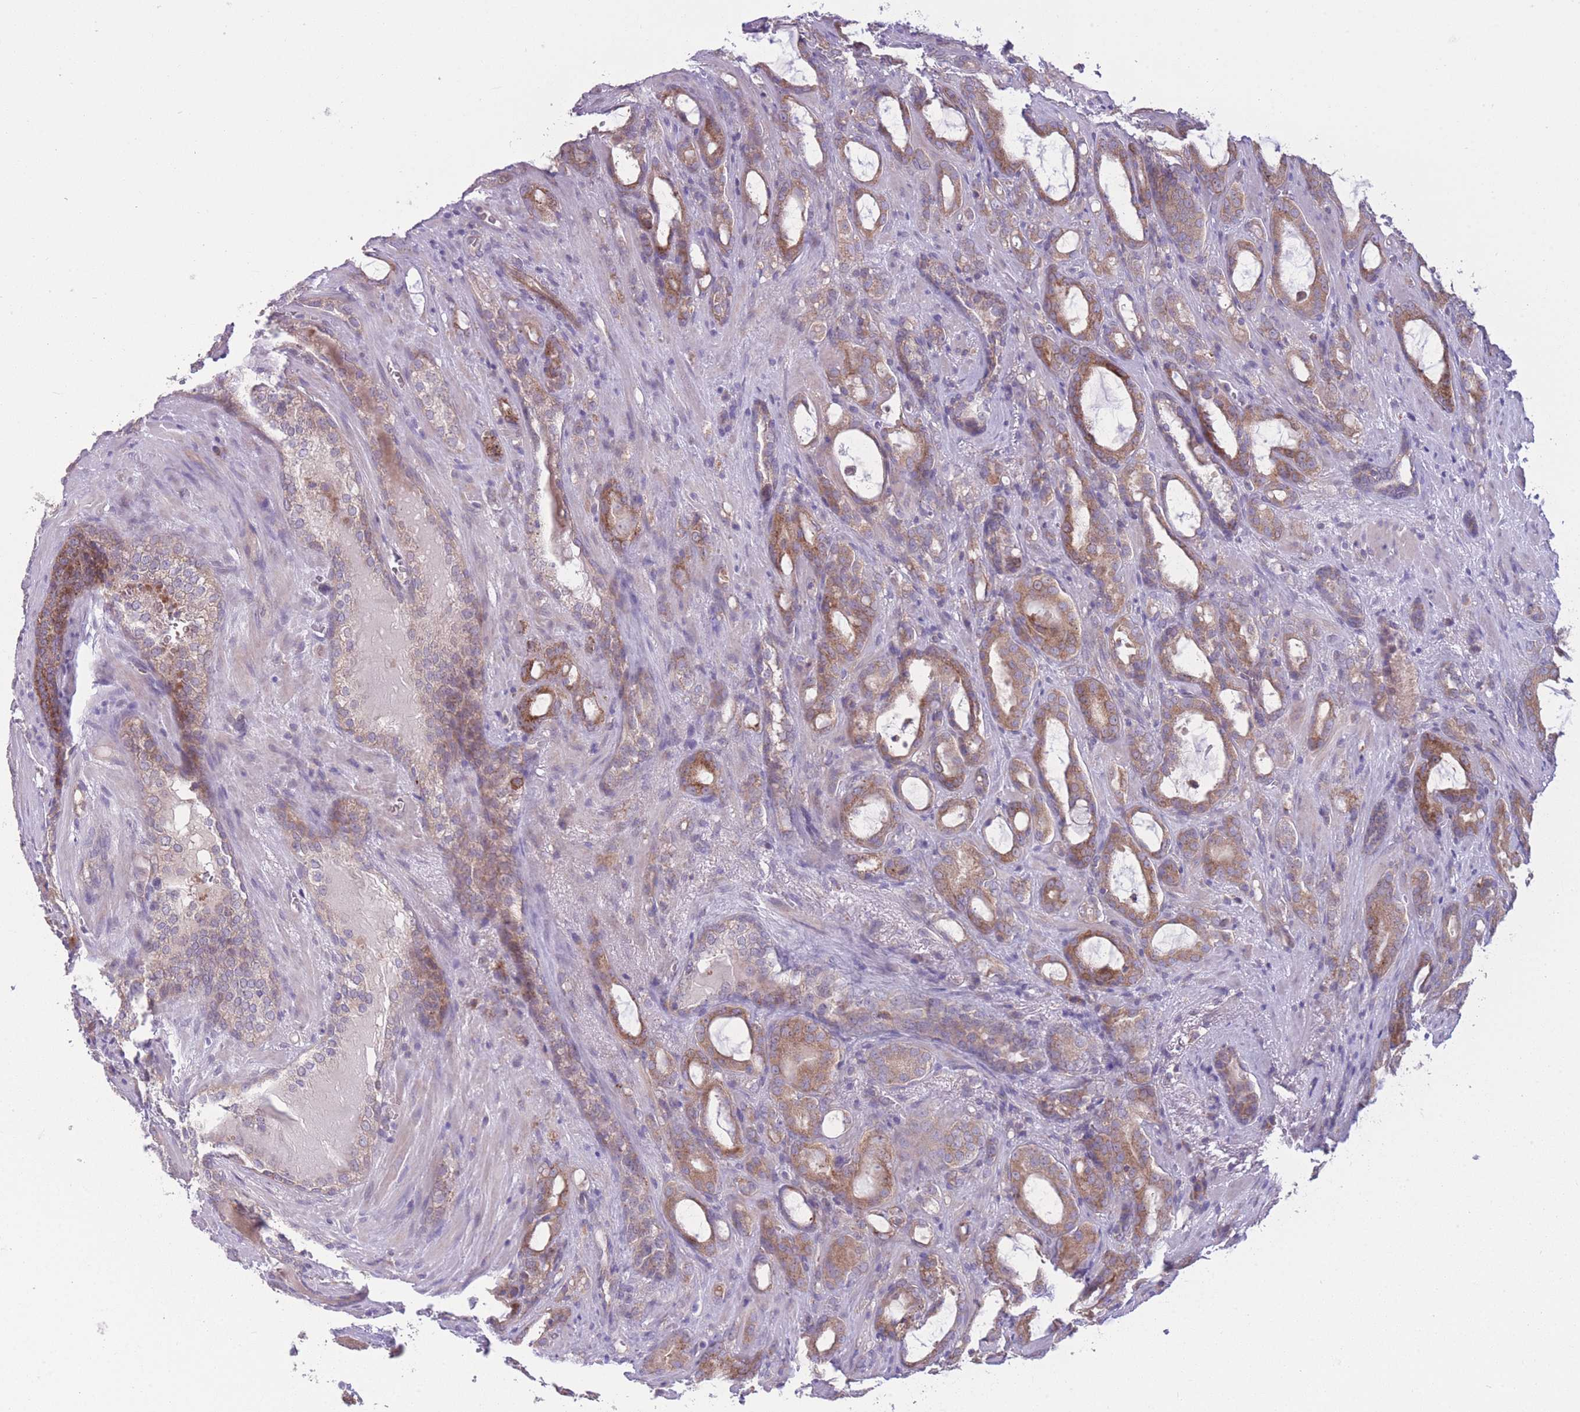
{"staining": {"intensity": "moderate", "quantity": ">75%", "location": "cytoplasmic/membranous"}, "tissue": "prostate cancer", "cell_type": "Tumor cells", "image_type": "cancer", "snomed": [{"axis": "morphology", "description": "Adenocarcinoma, High grade"}, {"axis": "topography", "description": "Prostate"}], "caption": "About >75% of tumor cells in human high-grade adenocarcinoma (prostate) reveal moderate cytoplasmic/membranous protein expression as visualized by brown immunohistochemical staining.", "gene": "CCT6B", "patient": {"sex": "male", "age": 72}}